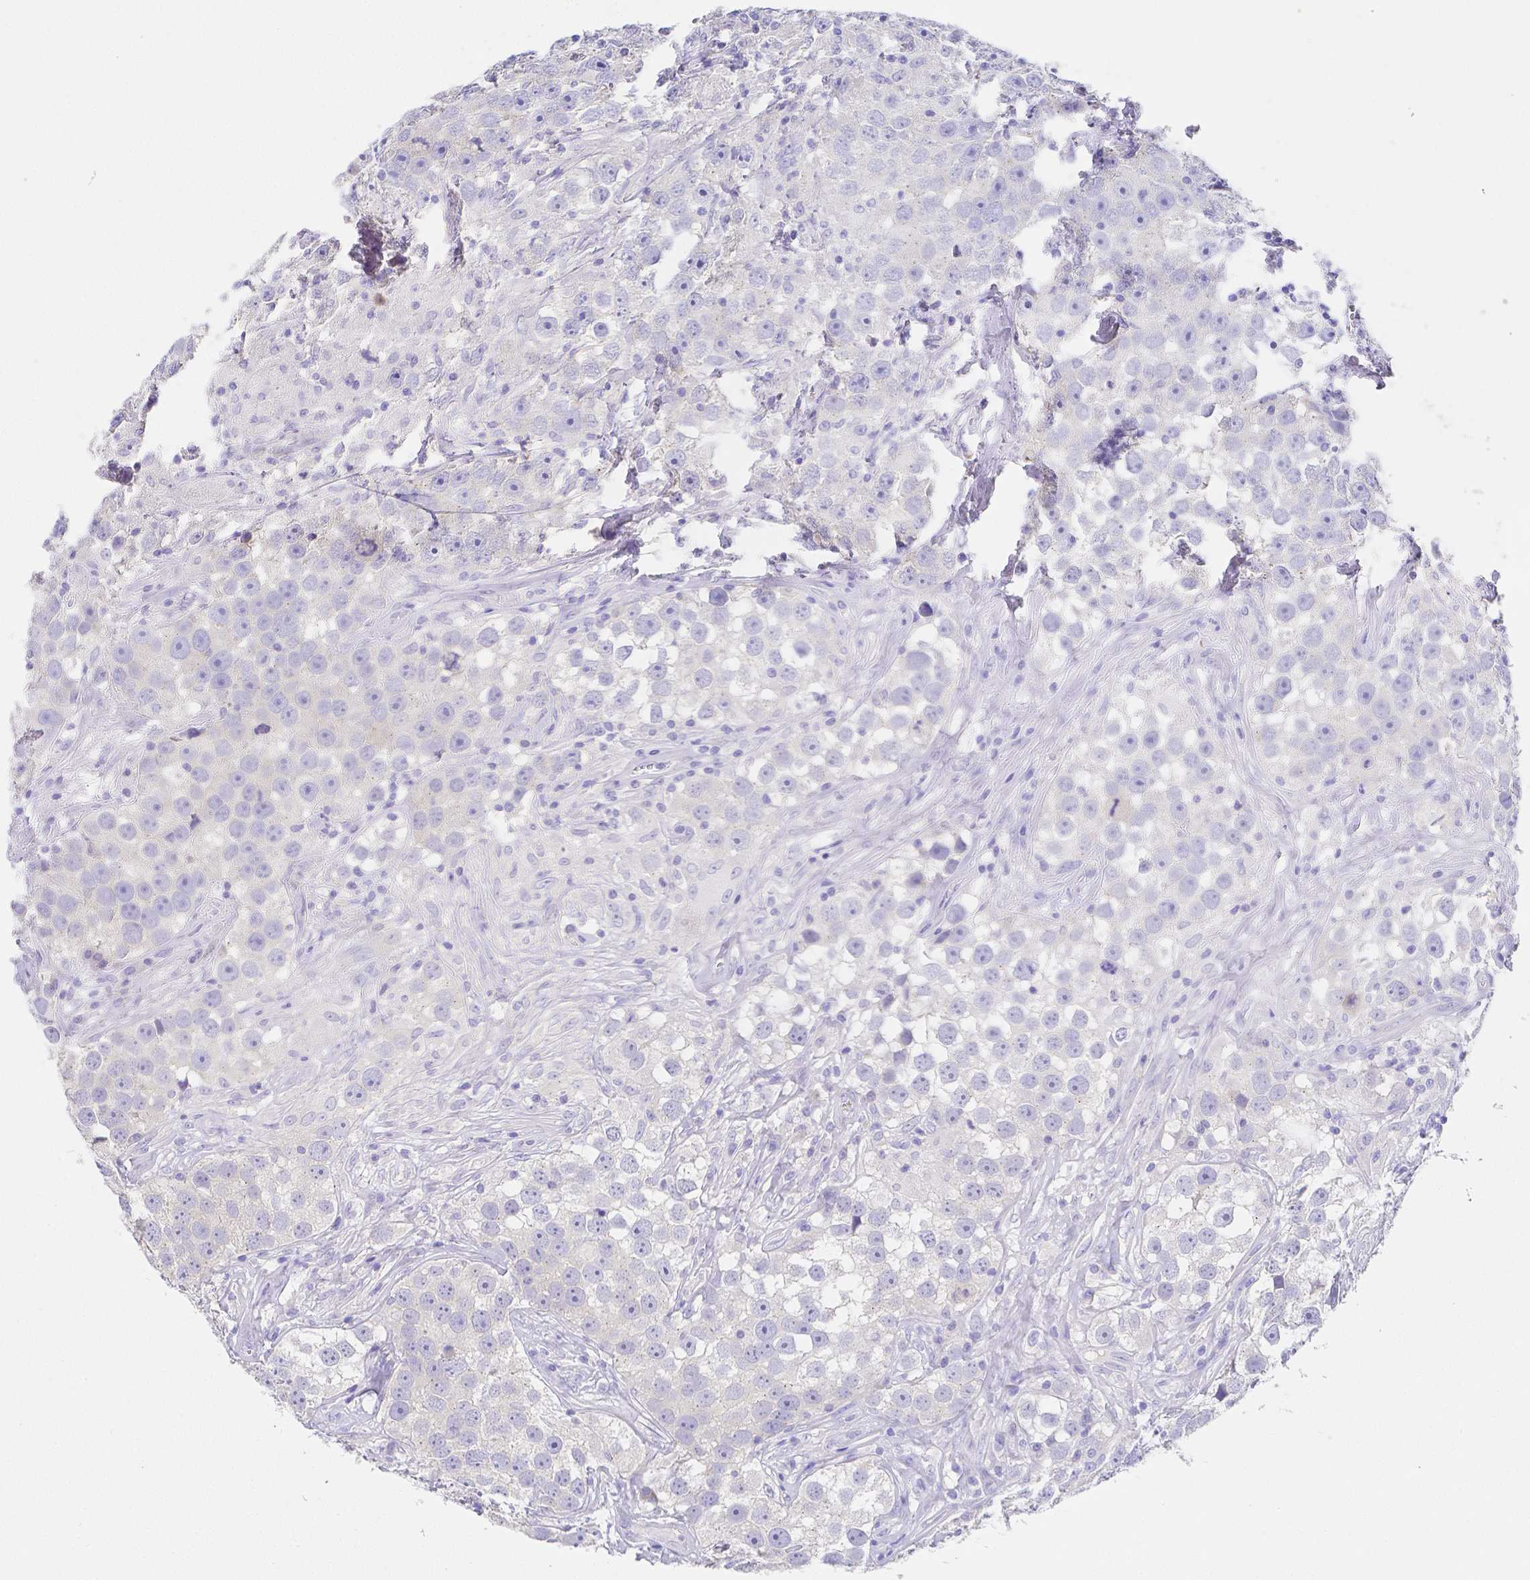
{"staining": {"intensity": "negative", "quantity": "none", "location": "none"}, "tissue": "testis cancer", "cell_type": "Tumor cells", "image_type": "cancer", "snomed": [{"axis": "morphology", "description": "Seminoma, NOS"}, {"axis": "topography", "description": "Testis"}], "caption": "DAB (3,3'-diaminobenzidine) immunohistochemical staining of testis cancer displays no significant positivity in tumor cells. (Stains: DAB immunohistochemistry (IHC) with hematoxylin counter stain, Microscopy: brightfield microscopy at high magnification).", "gene": "ZG16B", "patient": {"sex": "male", "age": 49}}